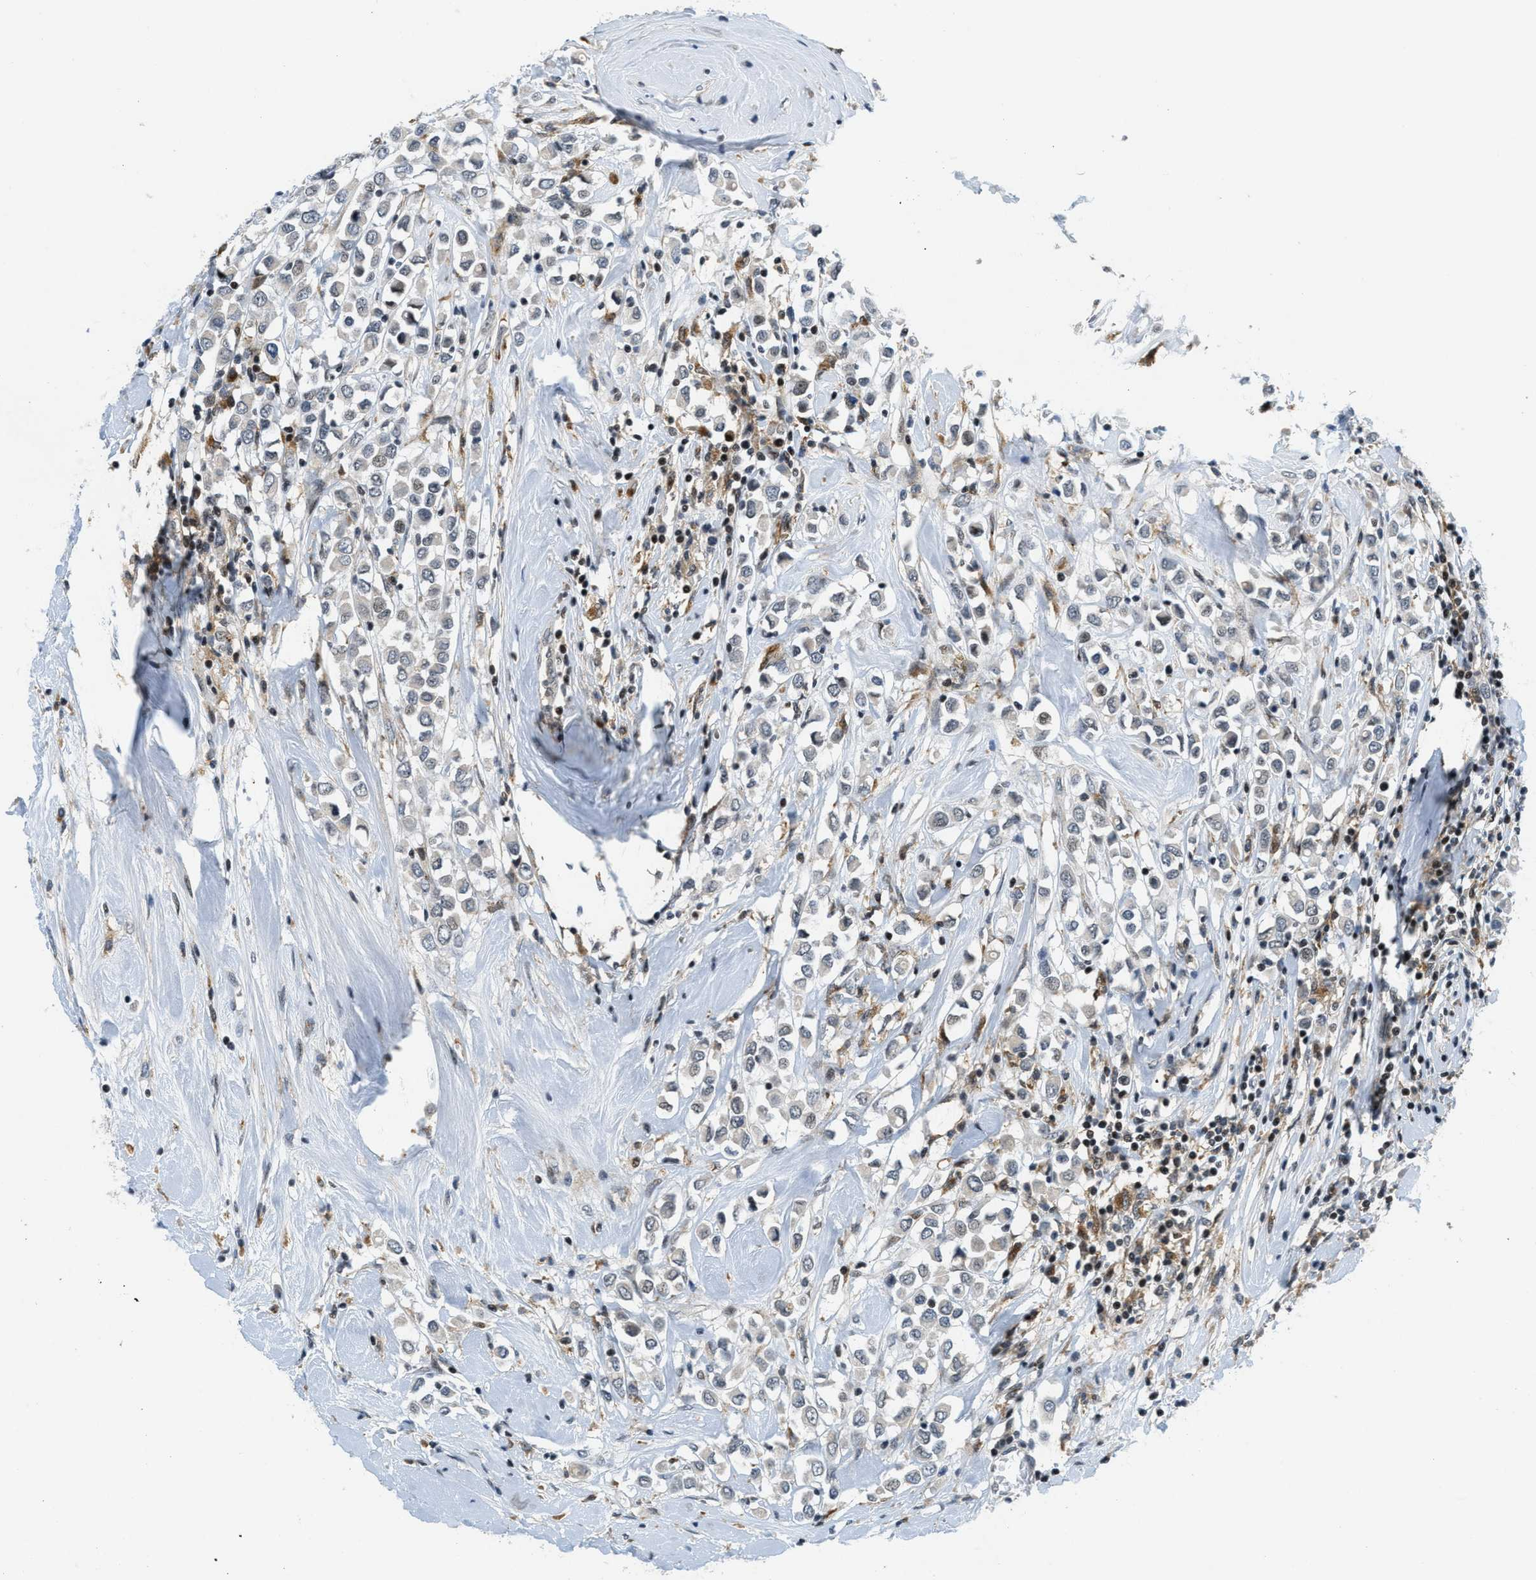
{"staining": {"intensity": "negative", "quantity": "none", "location": "none"}, "tissue": "breast cancer", "cell_type": "Tumor cells", "image_type": "cancer", "snomed": [{"axis": "morphology", "description": "Duct carcinoma"}, {"axis": "topography", "description": "Breast"}], "caption": "This is an IHC image of human breast cancer (intraductal carcinoma). There is no expression in tumor cells.", "gene": "ING1", "patient": {"sex": "female", "age": 61}}